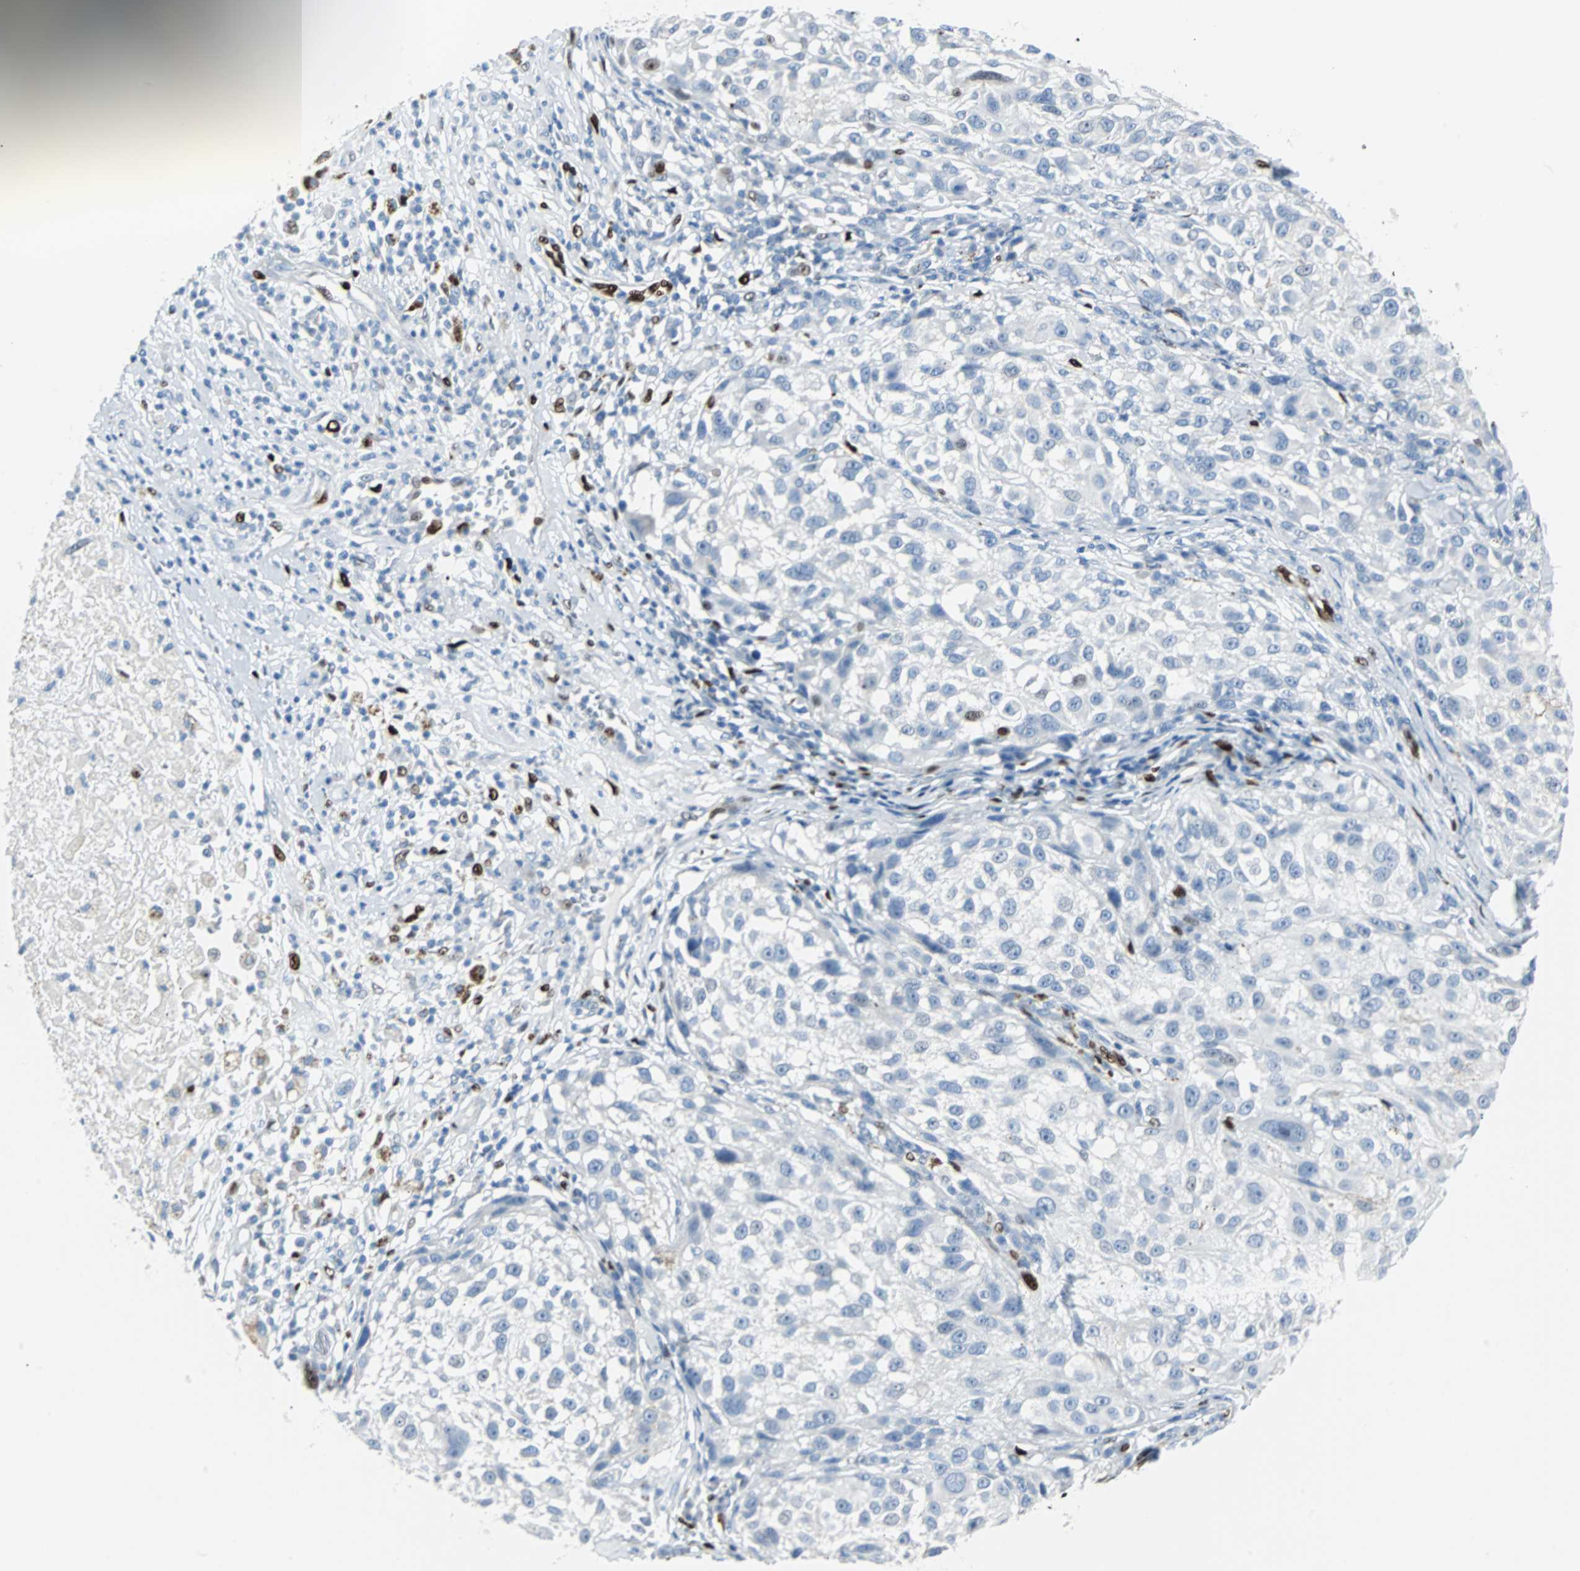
{"staining": {"intensity": "negative", "quantity": "none", "location": "none"}, "tissue": "melanoma", "cell_type": "Tumor cells", "image_type": "cancer", "snomed": [{"axis": "morphology", "description": "Necrosis, NOS"}, {"axis": "morphology", "description": "Malignant melanoma, NOS"}, {"axis": "topography", "description": "Skin"}], "caption": "Malignant melanoma stained for a protein using IHC displays no positivity tumor cells.", "gene": "IL33", "patient": {"sex": "female", "age": 87}}